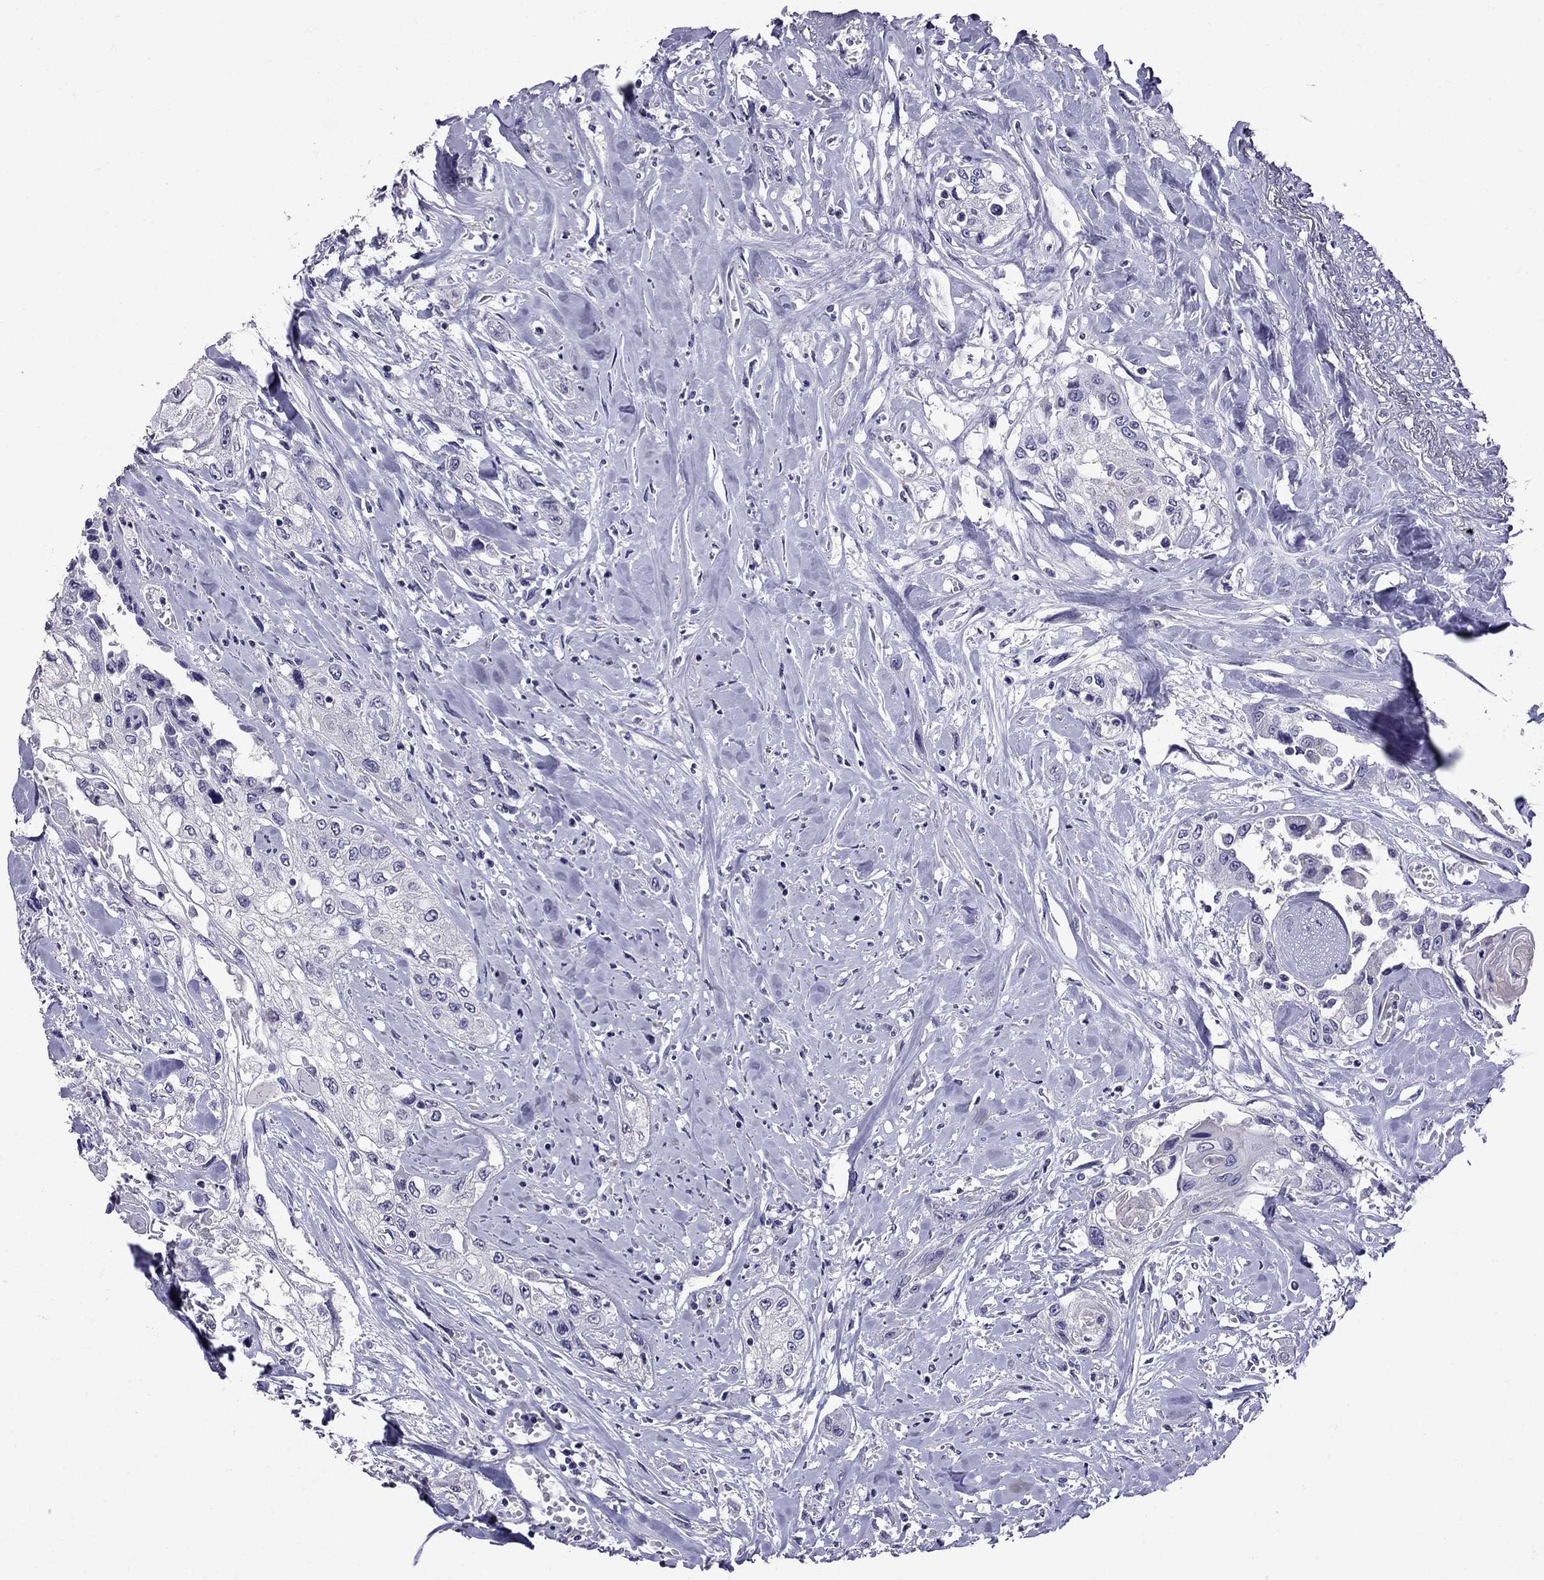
{"staining": {"intensity": "negative", "quantity": "none", "location": "none"}, "tissue": "head and neck cancer", "cell_type": "Tumor cells", "image_type": "cancer", "snomed": [{"axis": "morphology", "description": "Normal tissue, NOS"}, {"axis": "morphology", "description": "Squamous cell carcinoma, NOS"}, {"axis": "topography", "description": "Oral tissue"}, {"axis": "topography", "description": "Peripheral nerve tissue"}, {"axis": "topography", "description": "Head-Neck"}], "caption": "Immunohistochemical staining of squamous cell carcinoma (head and neck) shows no significant staining in tumor cells.", "gene": "OXCT2", "patient": {"sex": "female", "age": 59}}